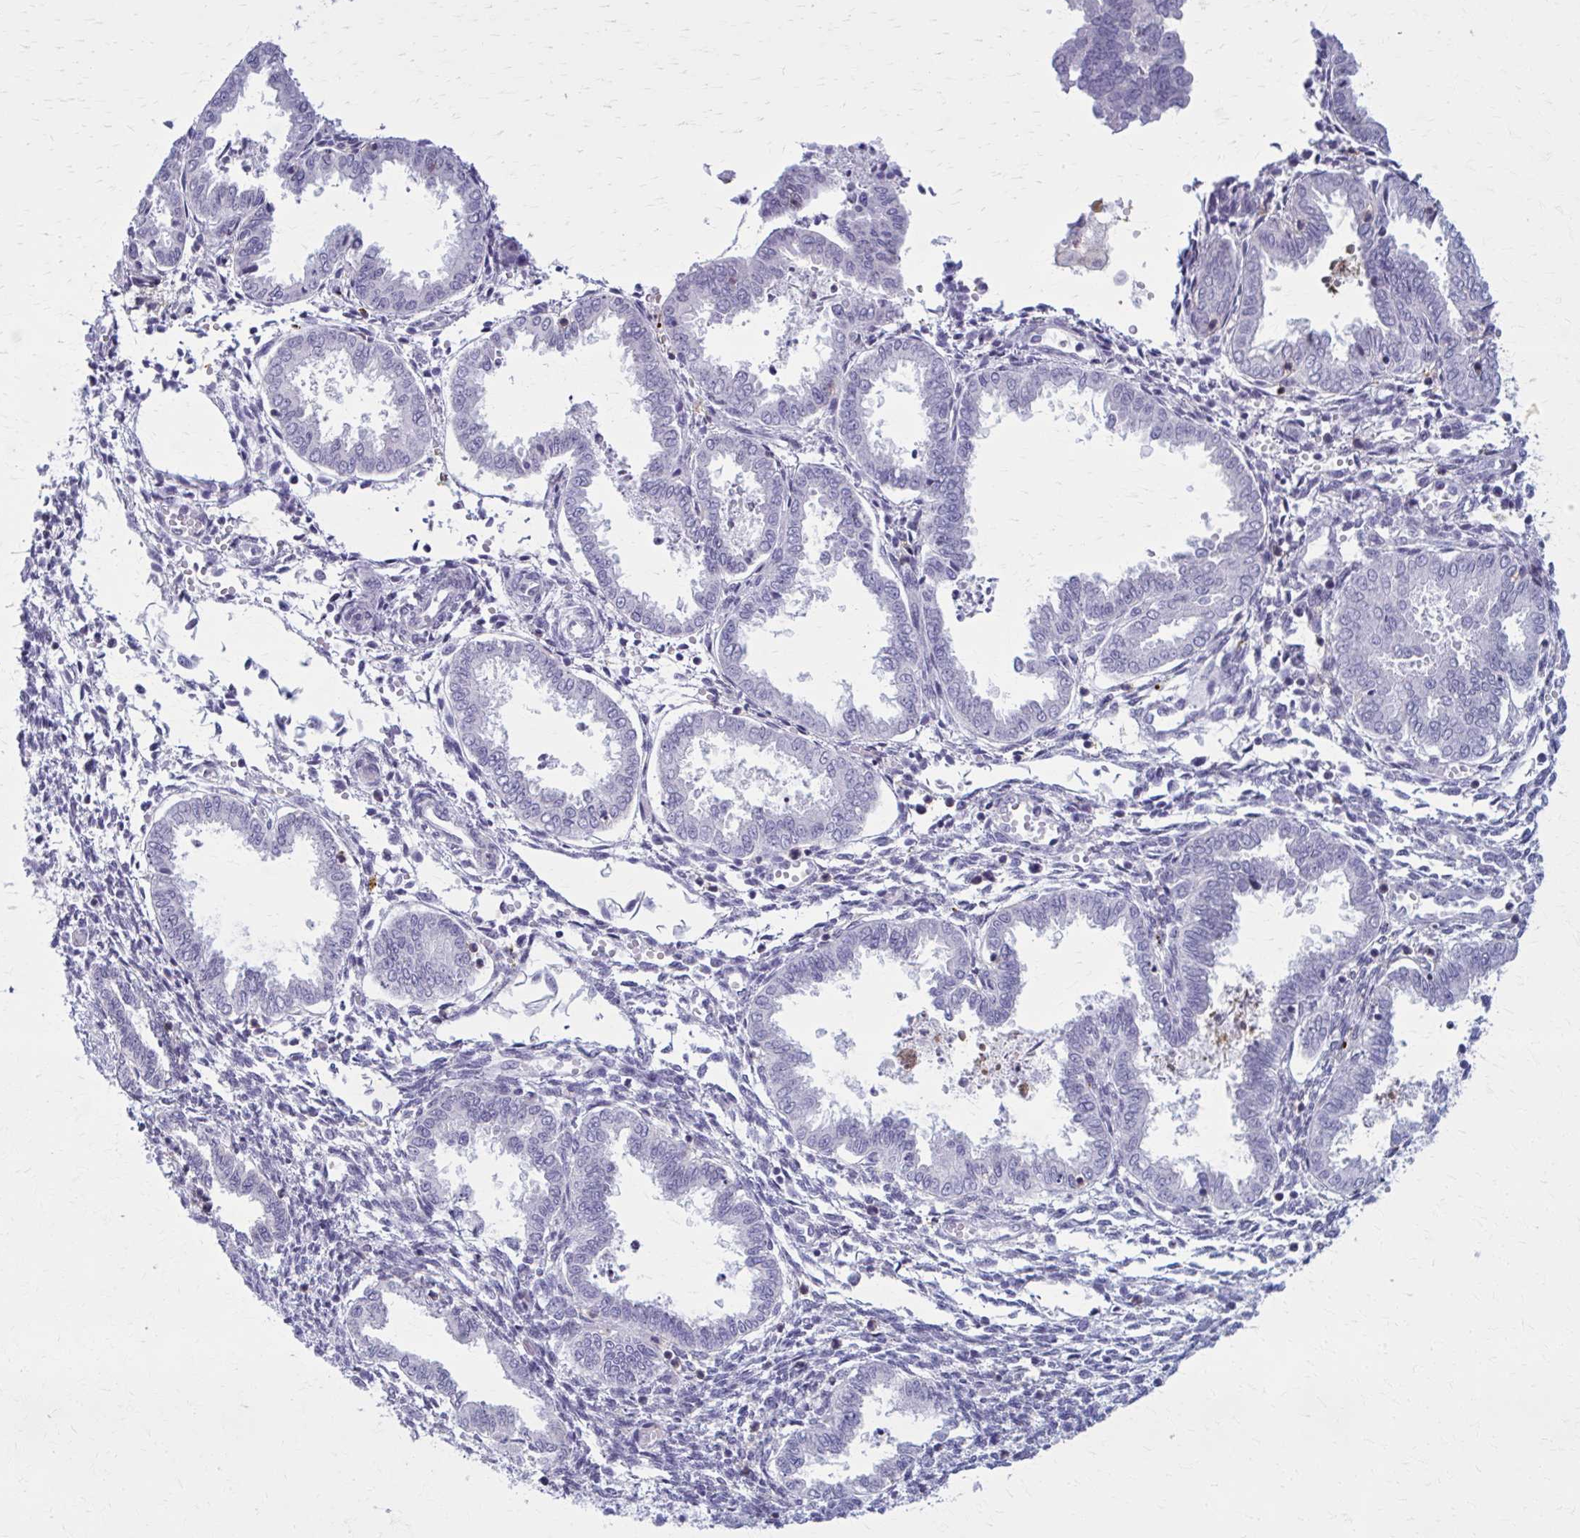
{"staining": {"intensity": "negative", "quantity": "none", "location": "none"}, "tissue": "endometrium", "cell_type": "Cells in endometrial stroma", "image_type": "normal", "snomed": [{"axis": "morphology", "description": "Normal tissue, NOS"}, {"axis": "topography", "description": "Endometrium"}], "caption": "This photomicrograph is of unremarkable endometrium stained with immunohistochemistry to label a protein in brown with the nuclei are counter-stained blue. There is no staining in cells in endometrial stroma.", "gene": "CD38", "patient": {"sex": "female", "age": 33}}